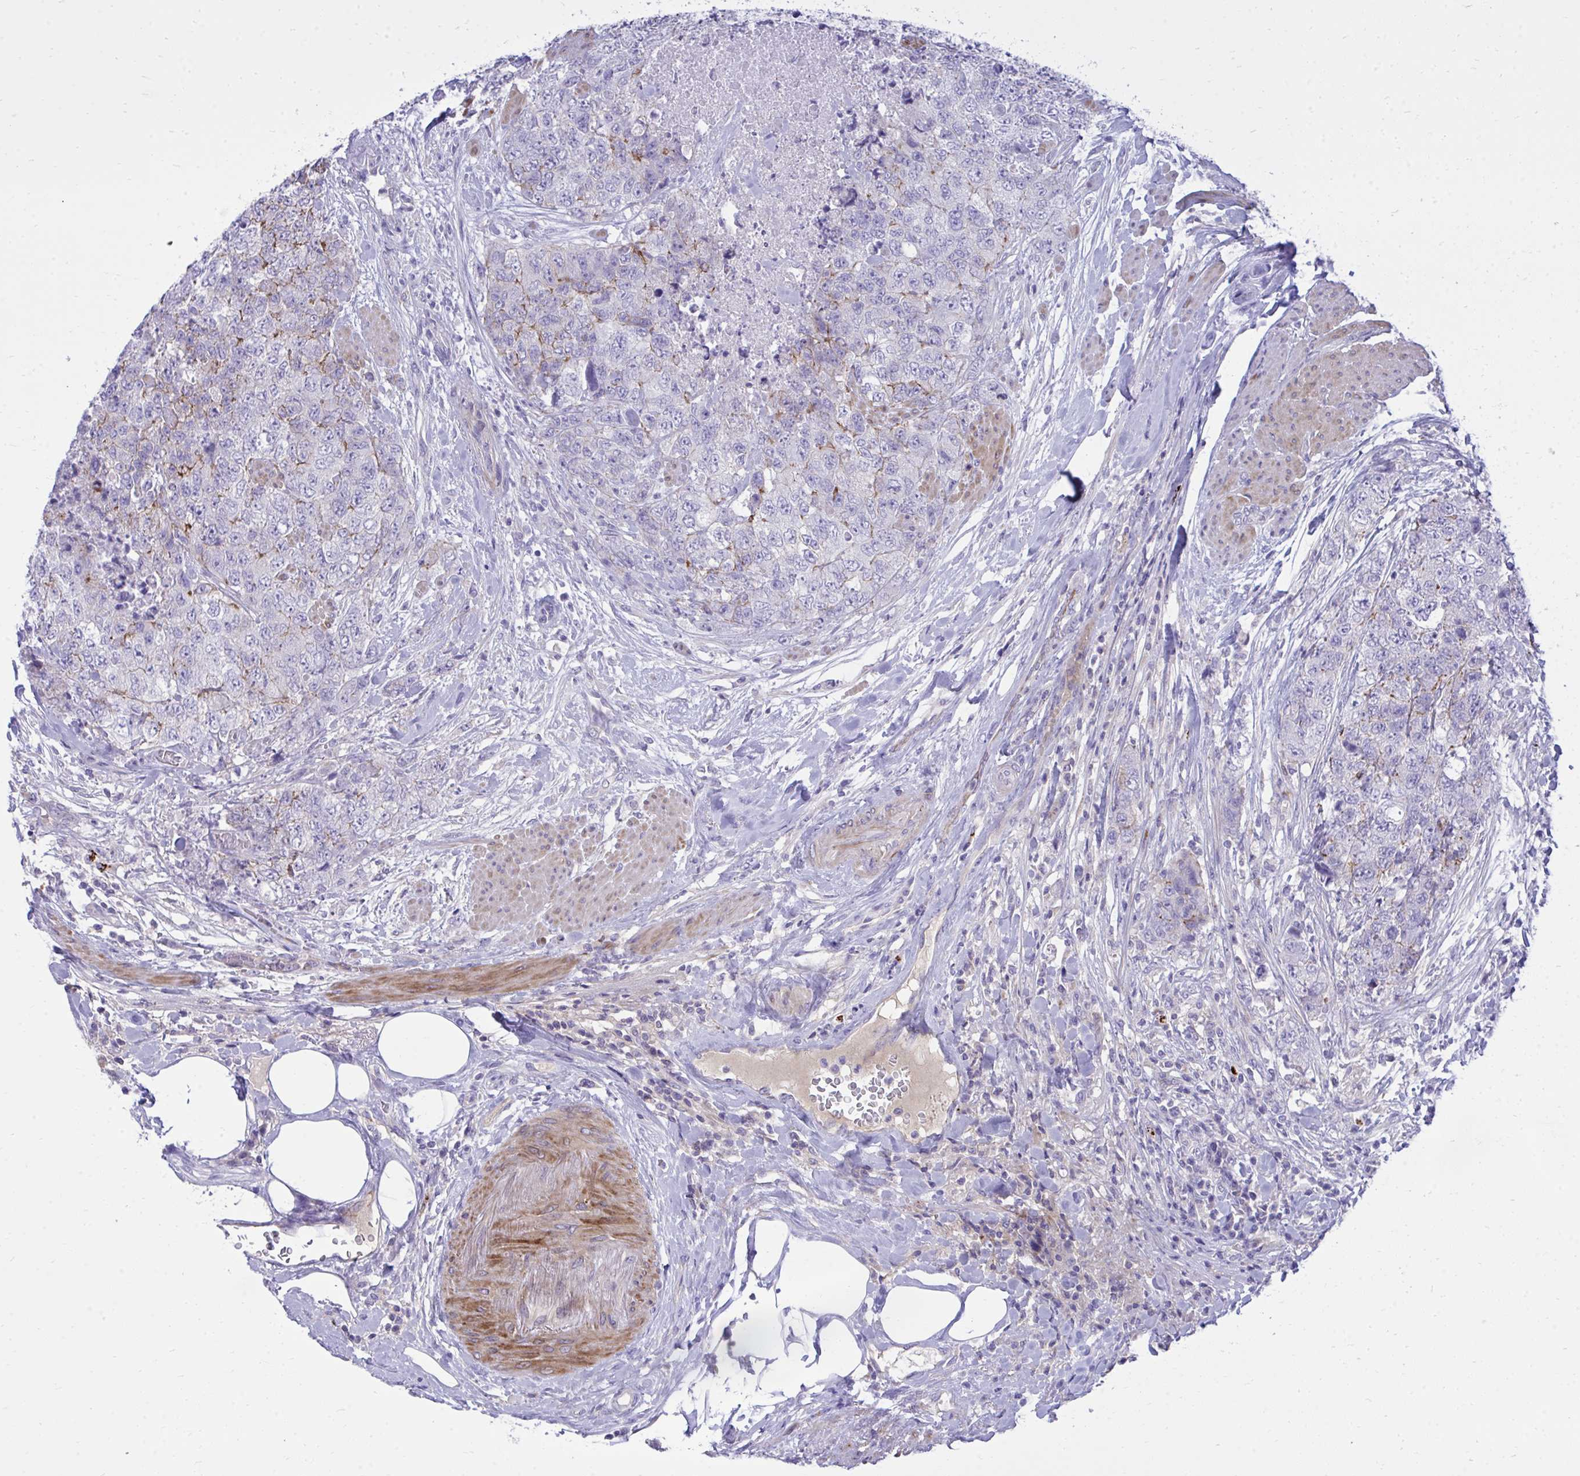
{"staining": {"intensity": "weak", "quantity": "<25%", "location": "cytoplasmic/membranous"}, "tissue": "urothelial cancer", "cell_type": "Tumor cells", "image_type": "cancer", "snomed": [{"axis": "morphology", "description": "Urothelial carcinoma, High grade"}, {"axis": "topography", "description": "Urinary bladder"}], "caption": "Immunohistochemistry image of neoplastic tissue: human urothelial cancer stained with DAB (3,3'-diaminobenzidine) displays no significant protein positivity in tumor cells. (Stains: DAB immunohistochemistry (IHC) with hematoxylin counter stain, Microscopy: brightfield microscopy at high magnification).", "gene": "TP53I11", "patient": {"sex": "female", "age": 78}}